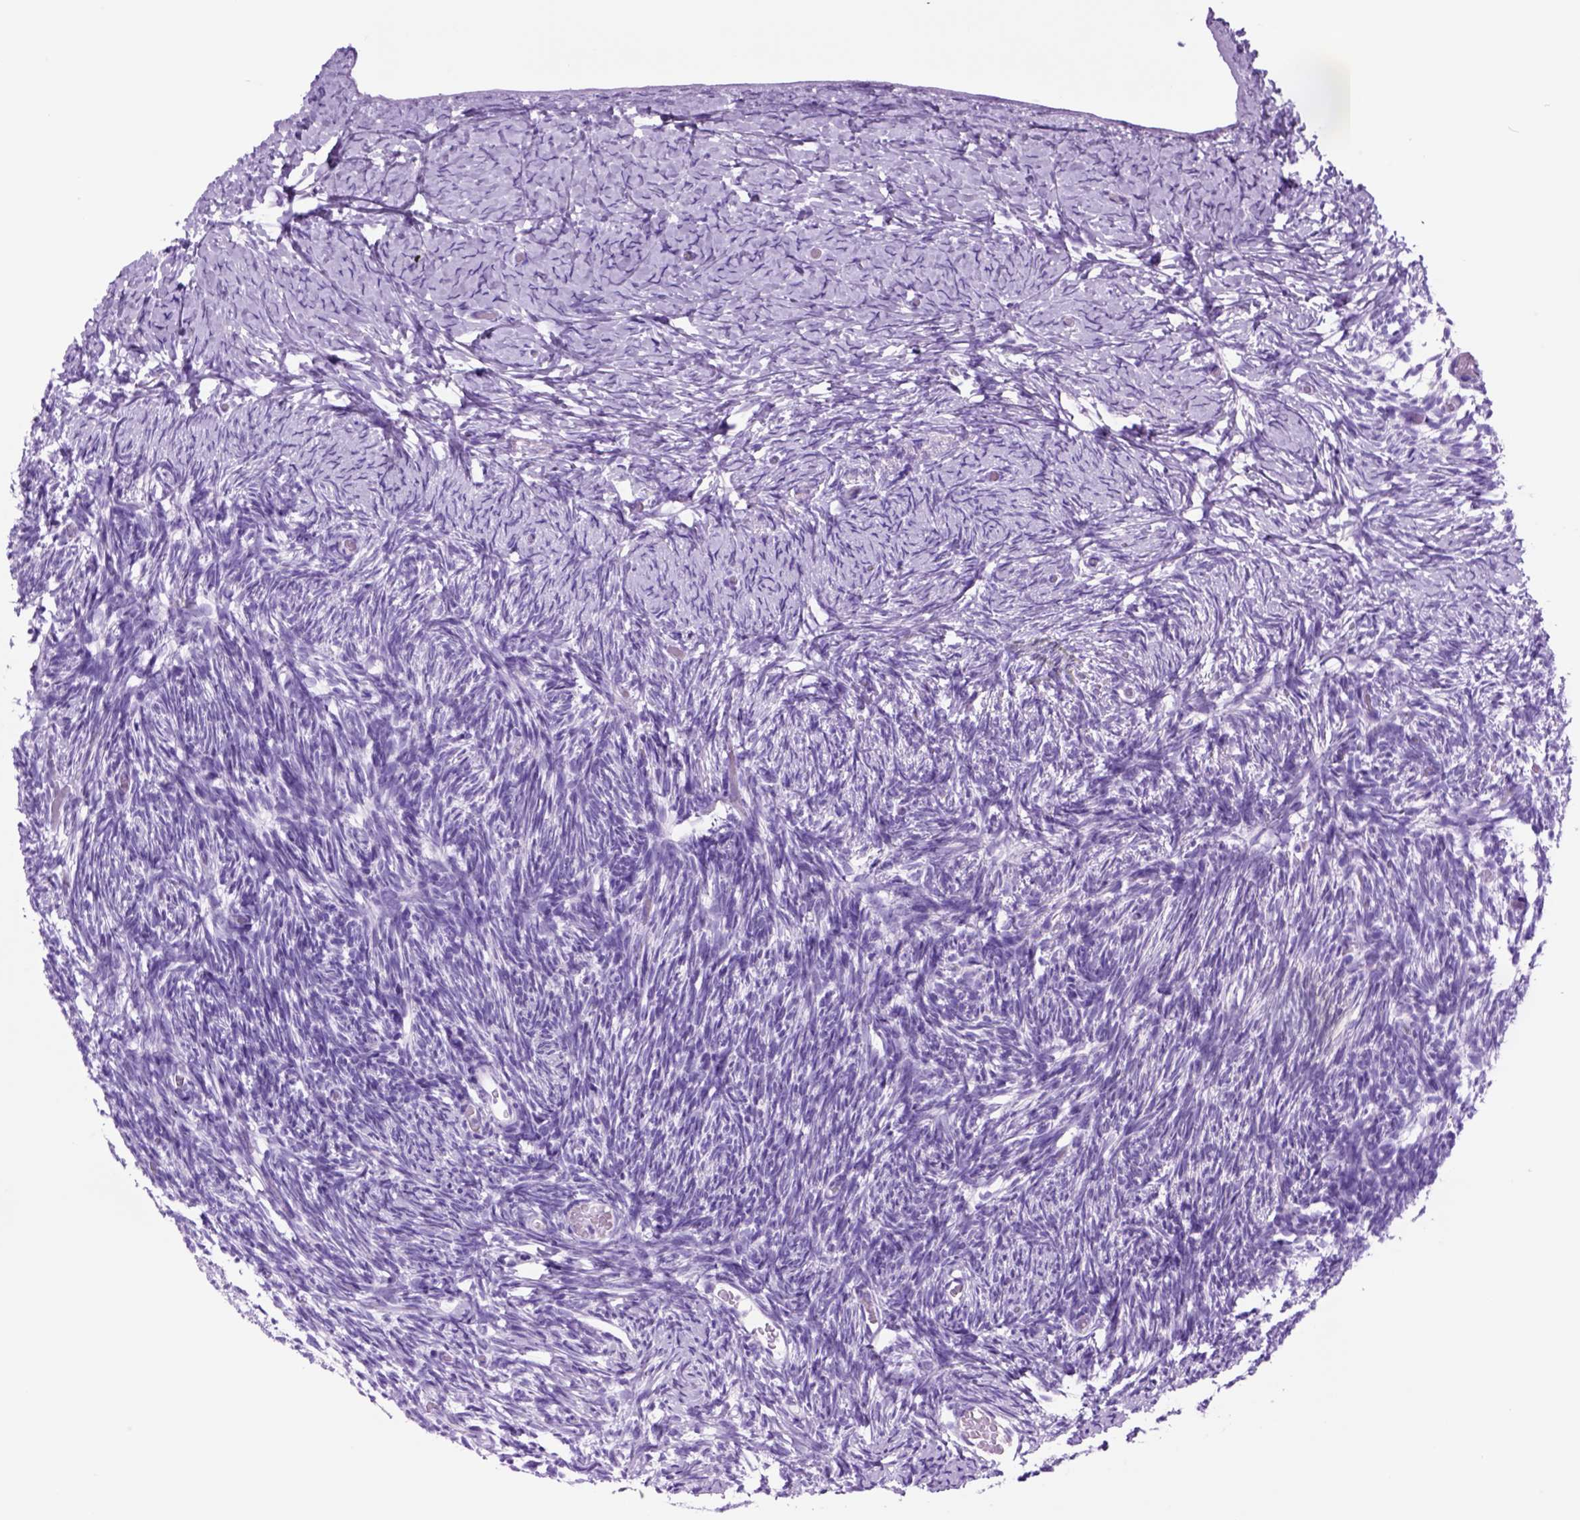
{"staining": {"intensity": "negative", "quantity": "none", "location": "none"}, "tissue": "ovary", "cell_type": "Follicle cells", "image_type": "normal", "snomed": [{"axis": "morphology", "description": "Normal tissue, NOS"}, {"axis": "topography", "description": "Ovary"}], "caption": "Protein analysis of normal ovary displays no significant staining in follicle cells.", "gene": "HHIPL2", "patient": {"sex": "female", "age": 39}}